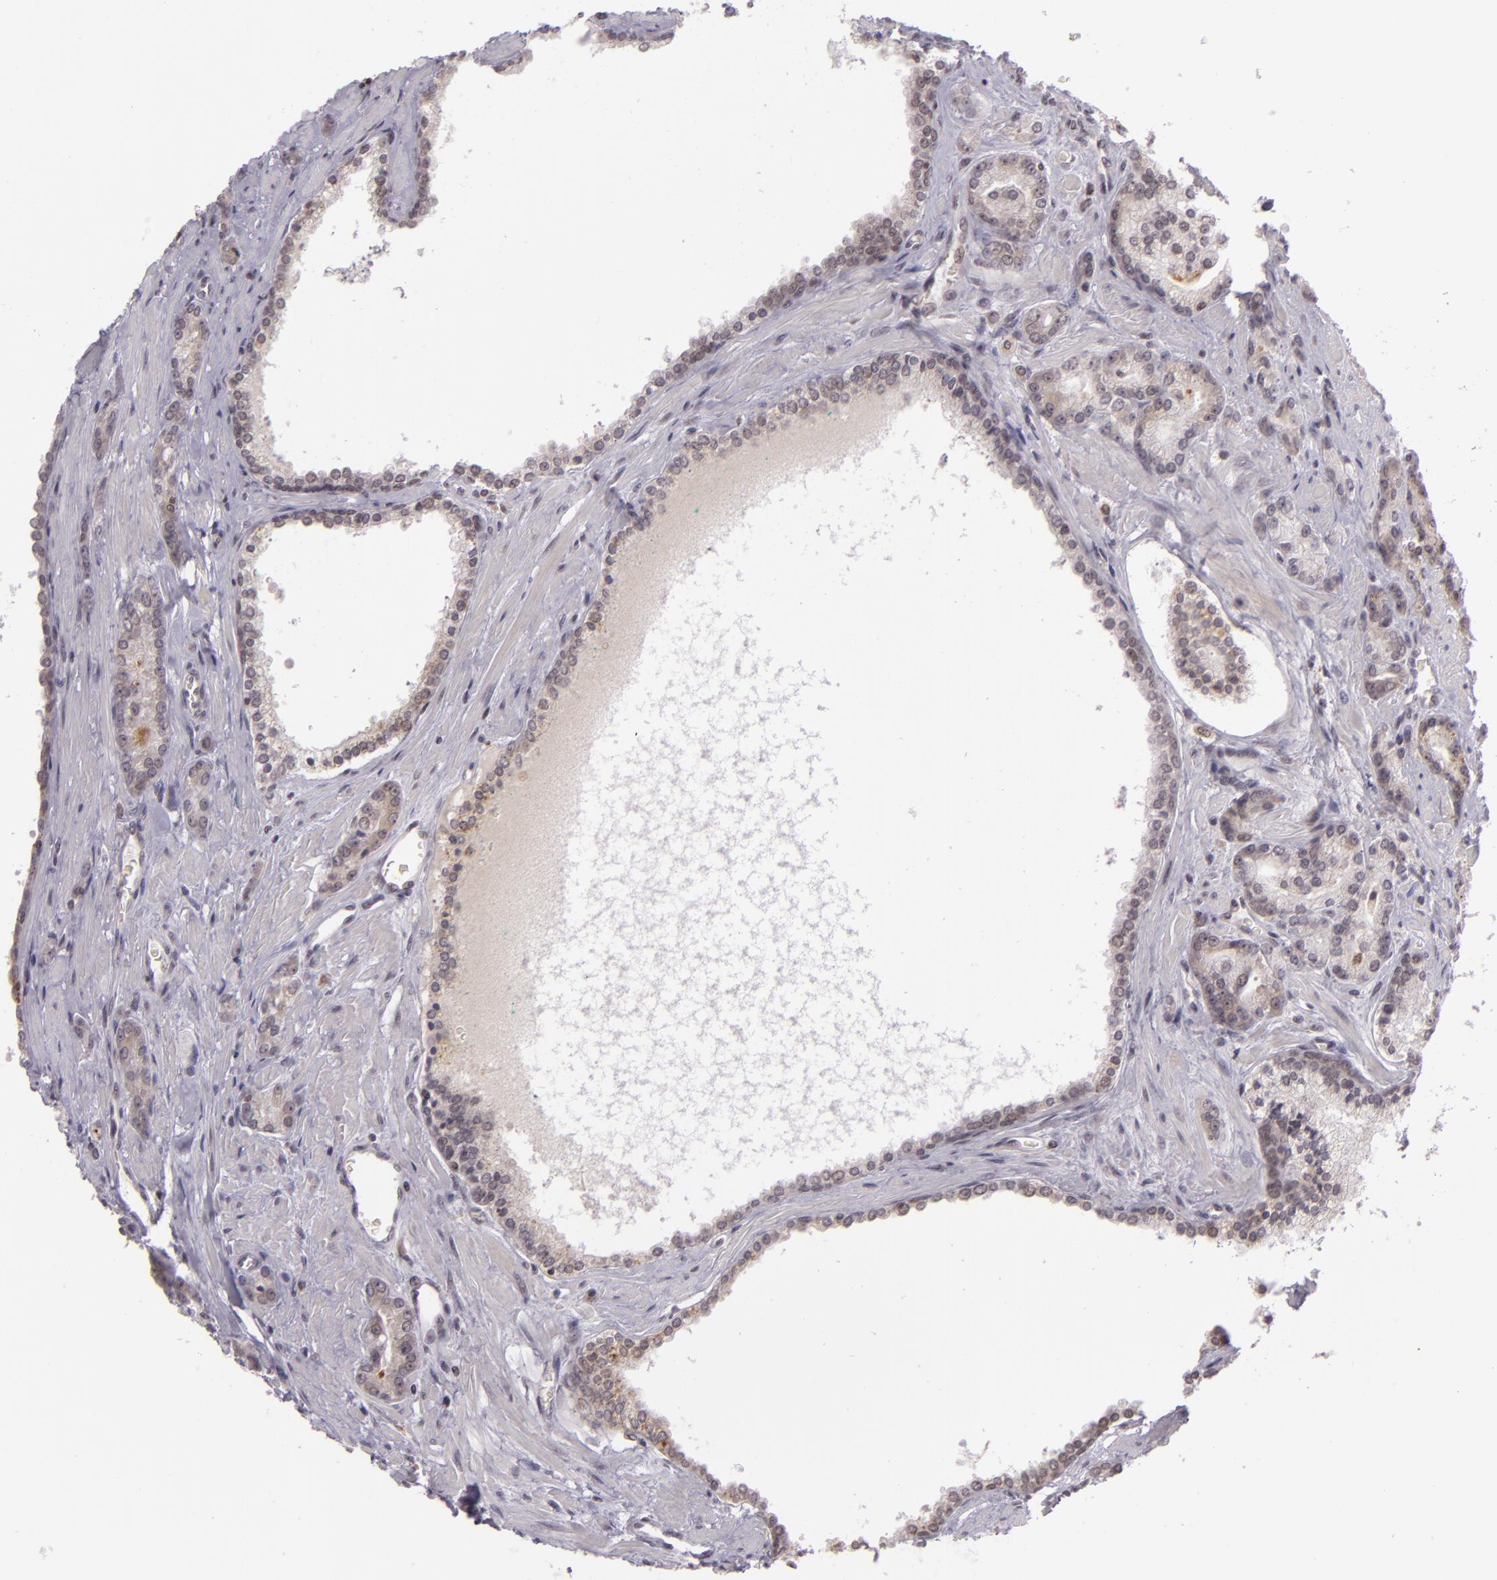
{"staining": {"intensity": "weak", "quantity": ">75%", "location": "cytoplasmic/membranous"}, "tissue": "prostate cancer", "cell_type": "Tumor cells", "image_type": "cancer", "snomed": [{"axis": "morphology", "description": "Adenocarcinoma, High grade"}, {"axis": "topography", "description": "Prostate"}], "caption": "Immunohistochemical staining of high-grade adenocarcinoma (prostate) exhibits low levels of weak cytoplasmic/membranous protein expression in approximately >75% of tumor cells. Using DAB (3,3'-diaminobenzidine) (brown) and hematoxylin (blue) stains, captured at high magnification using brightfield microscopy.", "gene": "ZFX", "patient": {"sex": "male", "age": 71}}